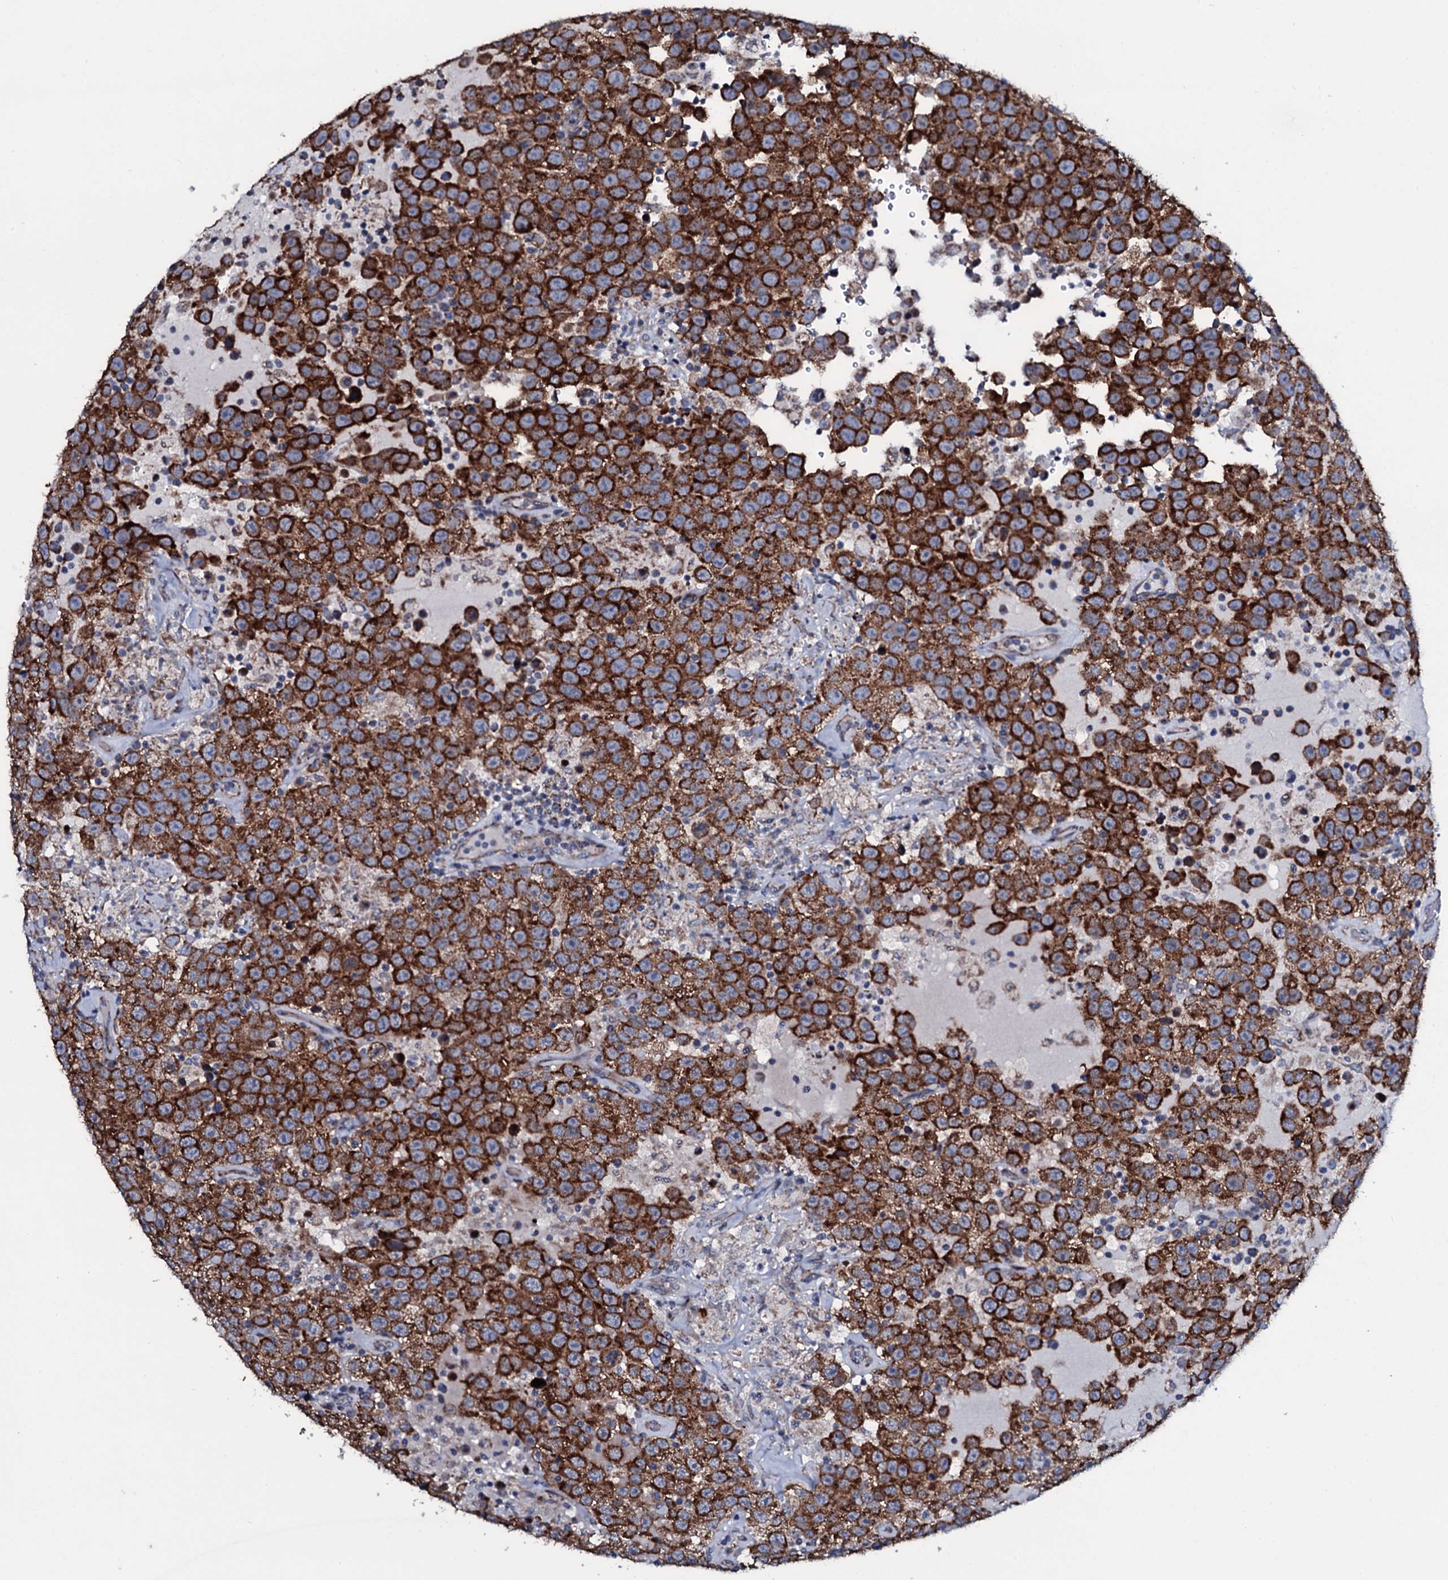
{"staining": {"intensity": "strong", "quantity": ">75%", "location": "cytoplasmic/membranous"}, "tissue": "testis cancer", "cell_type": "Tumor cells", "image_type": "cancer", "snomed": [{"axis": "morphology", "description": "Seminoma, NOS"}, {"axis": "topography", "description": "Testis"}], "caption": "Immunohistochemistry (DAB) staining of testis seminoma reveals strong cytoplasmic/membranous protein positivity in approximately >75% of tumor cells.", "gene": "WIPF3", "patient": {"sex": "male", "age": 41}}